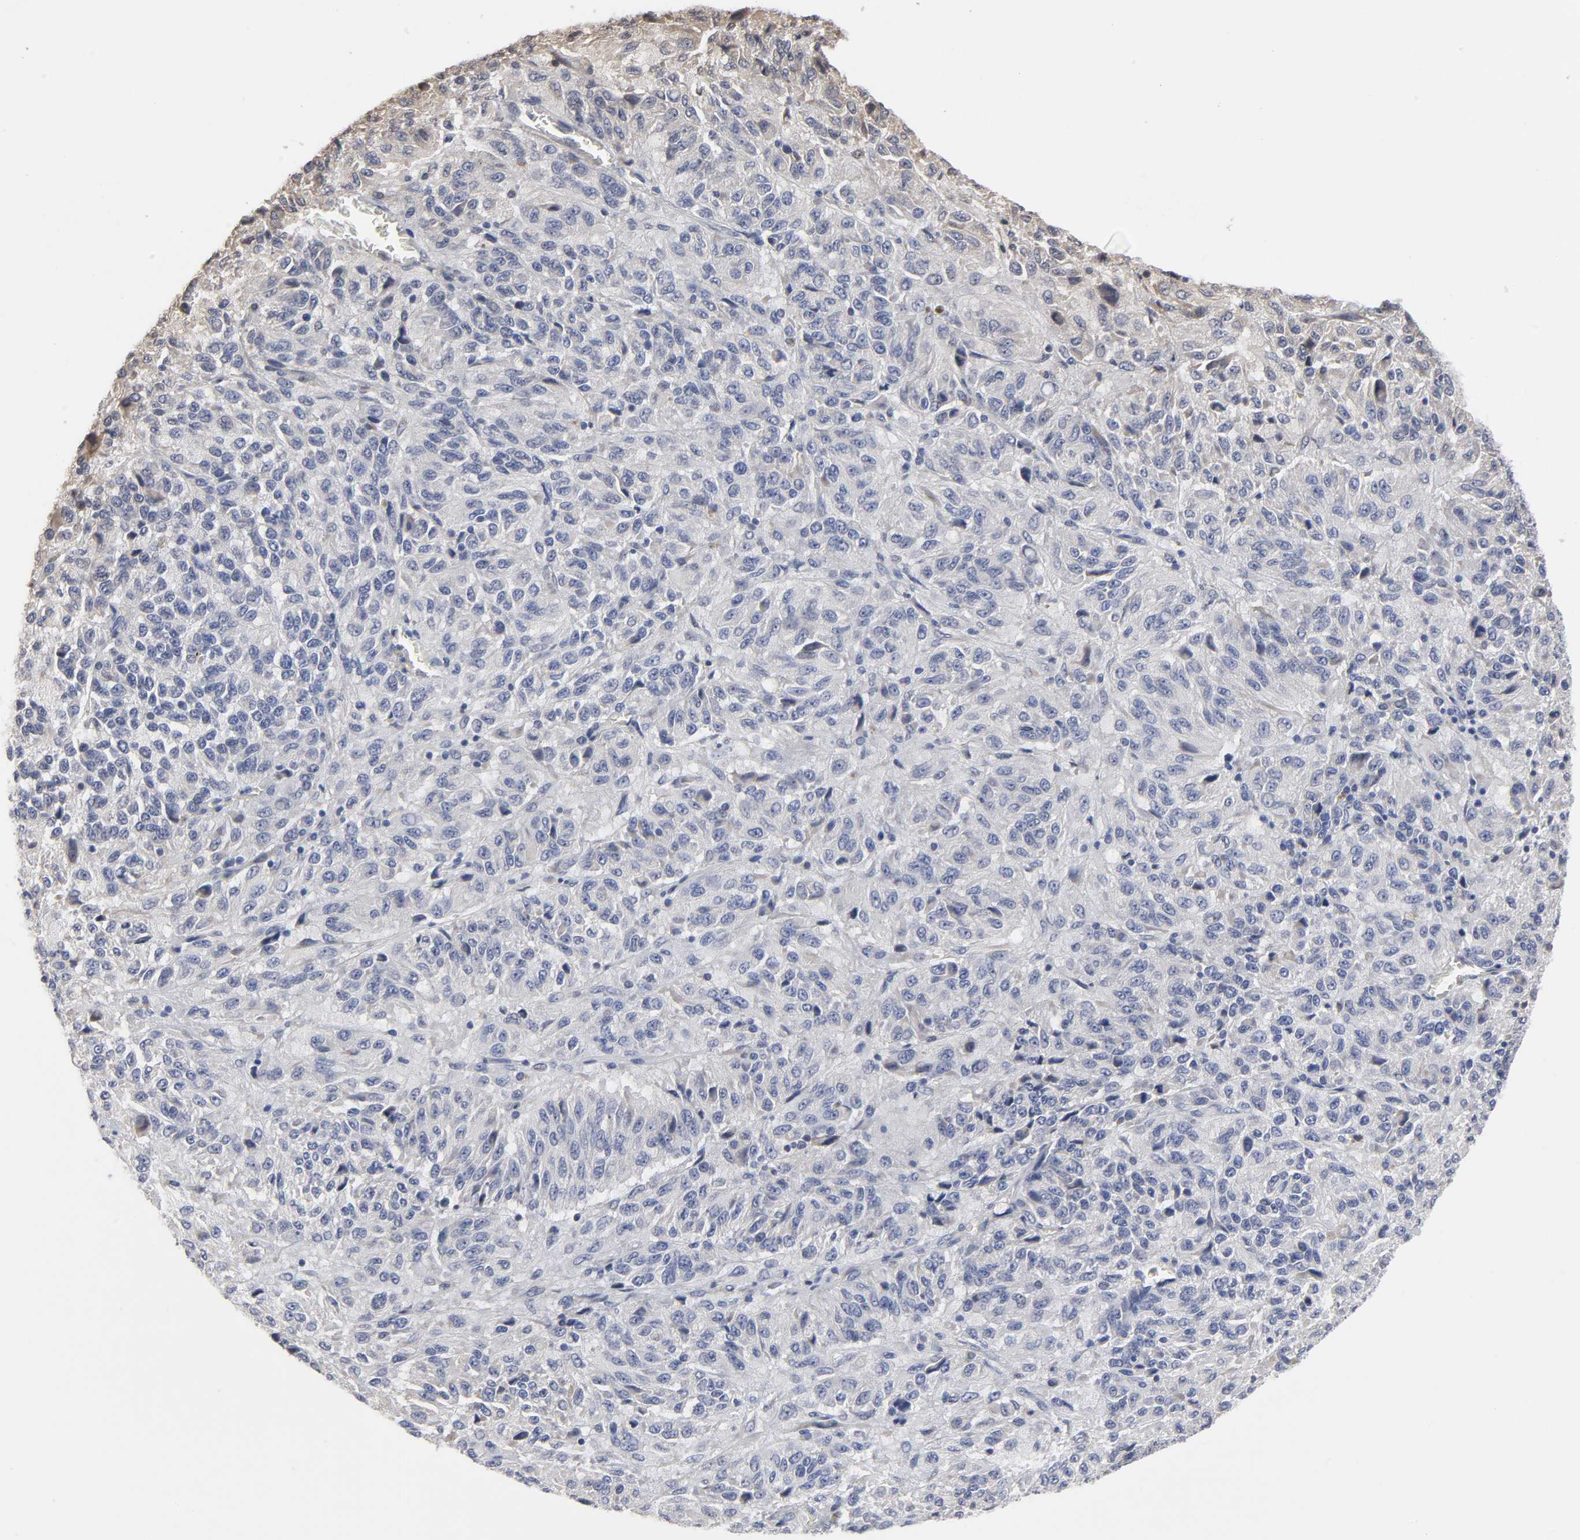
{"staining": {"intensity": "weak", "quantity": "<25%", "location": "cytoplasmic/membranous"}, "tissue": "melanoma", "cell_type": "Tumor cells", "image_type": "cancer", "snomed": [{"axis": "morphology", "description": "Malignant melanoma, Metastatic site"}, {"axis": "topography", "description": "Lung"}], "caption": "An IHC micrograph of melanoma is shown. There is no staining in tumor cells of melanoma.", "gene": "HNF4A", "patient": {"sex": "male", "age": 64}}